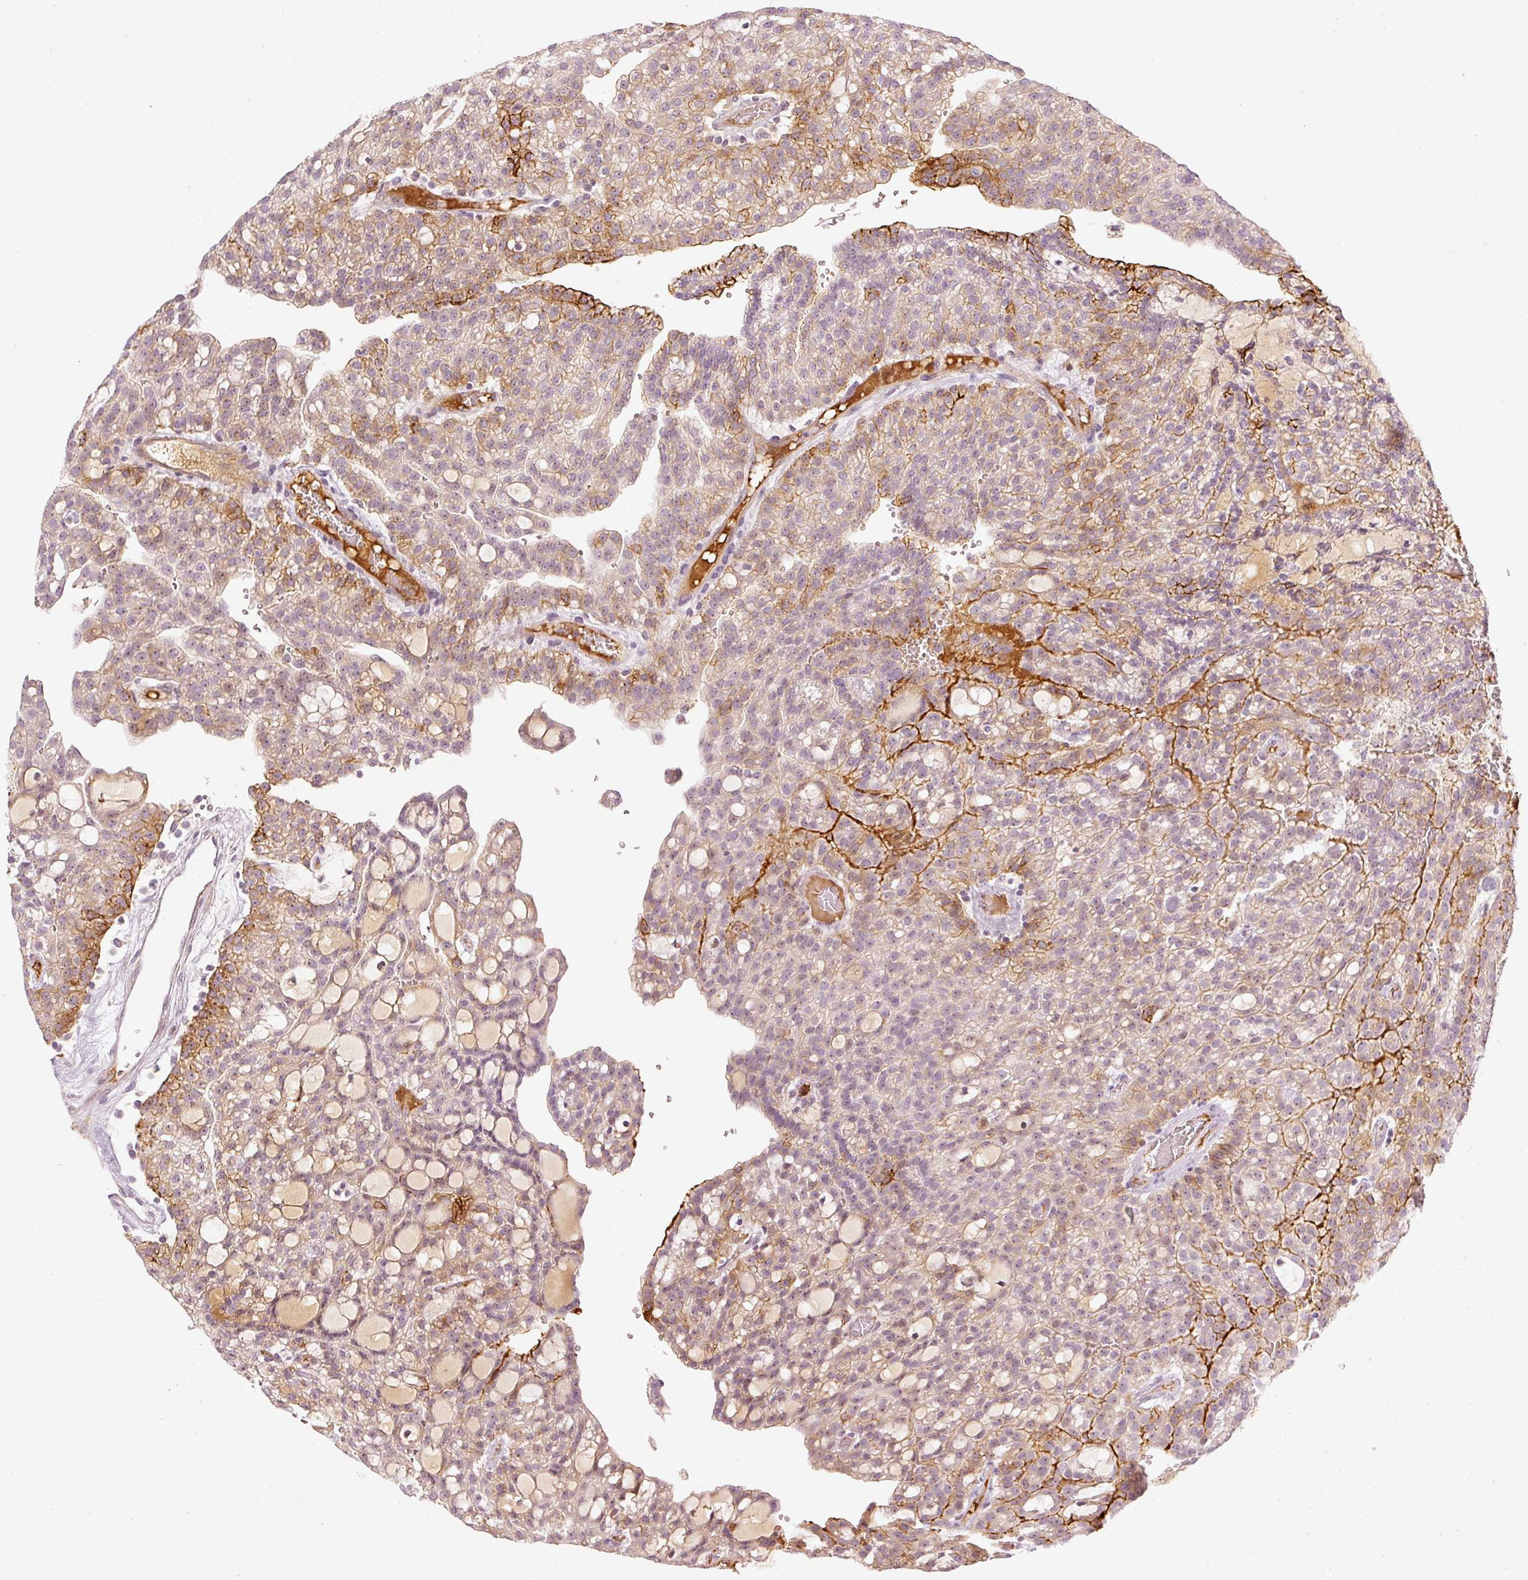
{"staining": {"intensity": "moderate", "quantity": "25%-75%", "location": "cytoplasmic/membranous"}, "tissue": "renal cancer", "cell_type": "Tumor cells", "image_type": "cancer", "snomed": [{"axis": "morphology", "description": "Adenocarcinoma, NOS"}, {"axis": "topography", "description": "Kidney"}], "caption": "DAB (3,3'-diaminobenzidine) immunohistochemical staining of human renal cancer (adenocarcinoma) displays moderate cytoplasmic/membranous protein staining in about 25%-75% of tumor cells.", "gene": "VCAM1", "patient": {"sex": "male", "age": 63}}